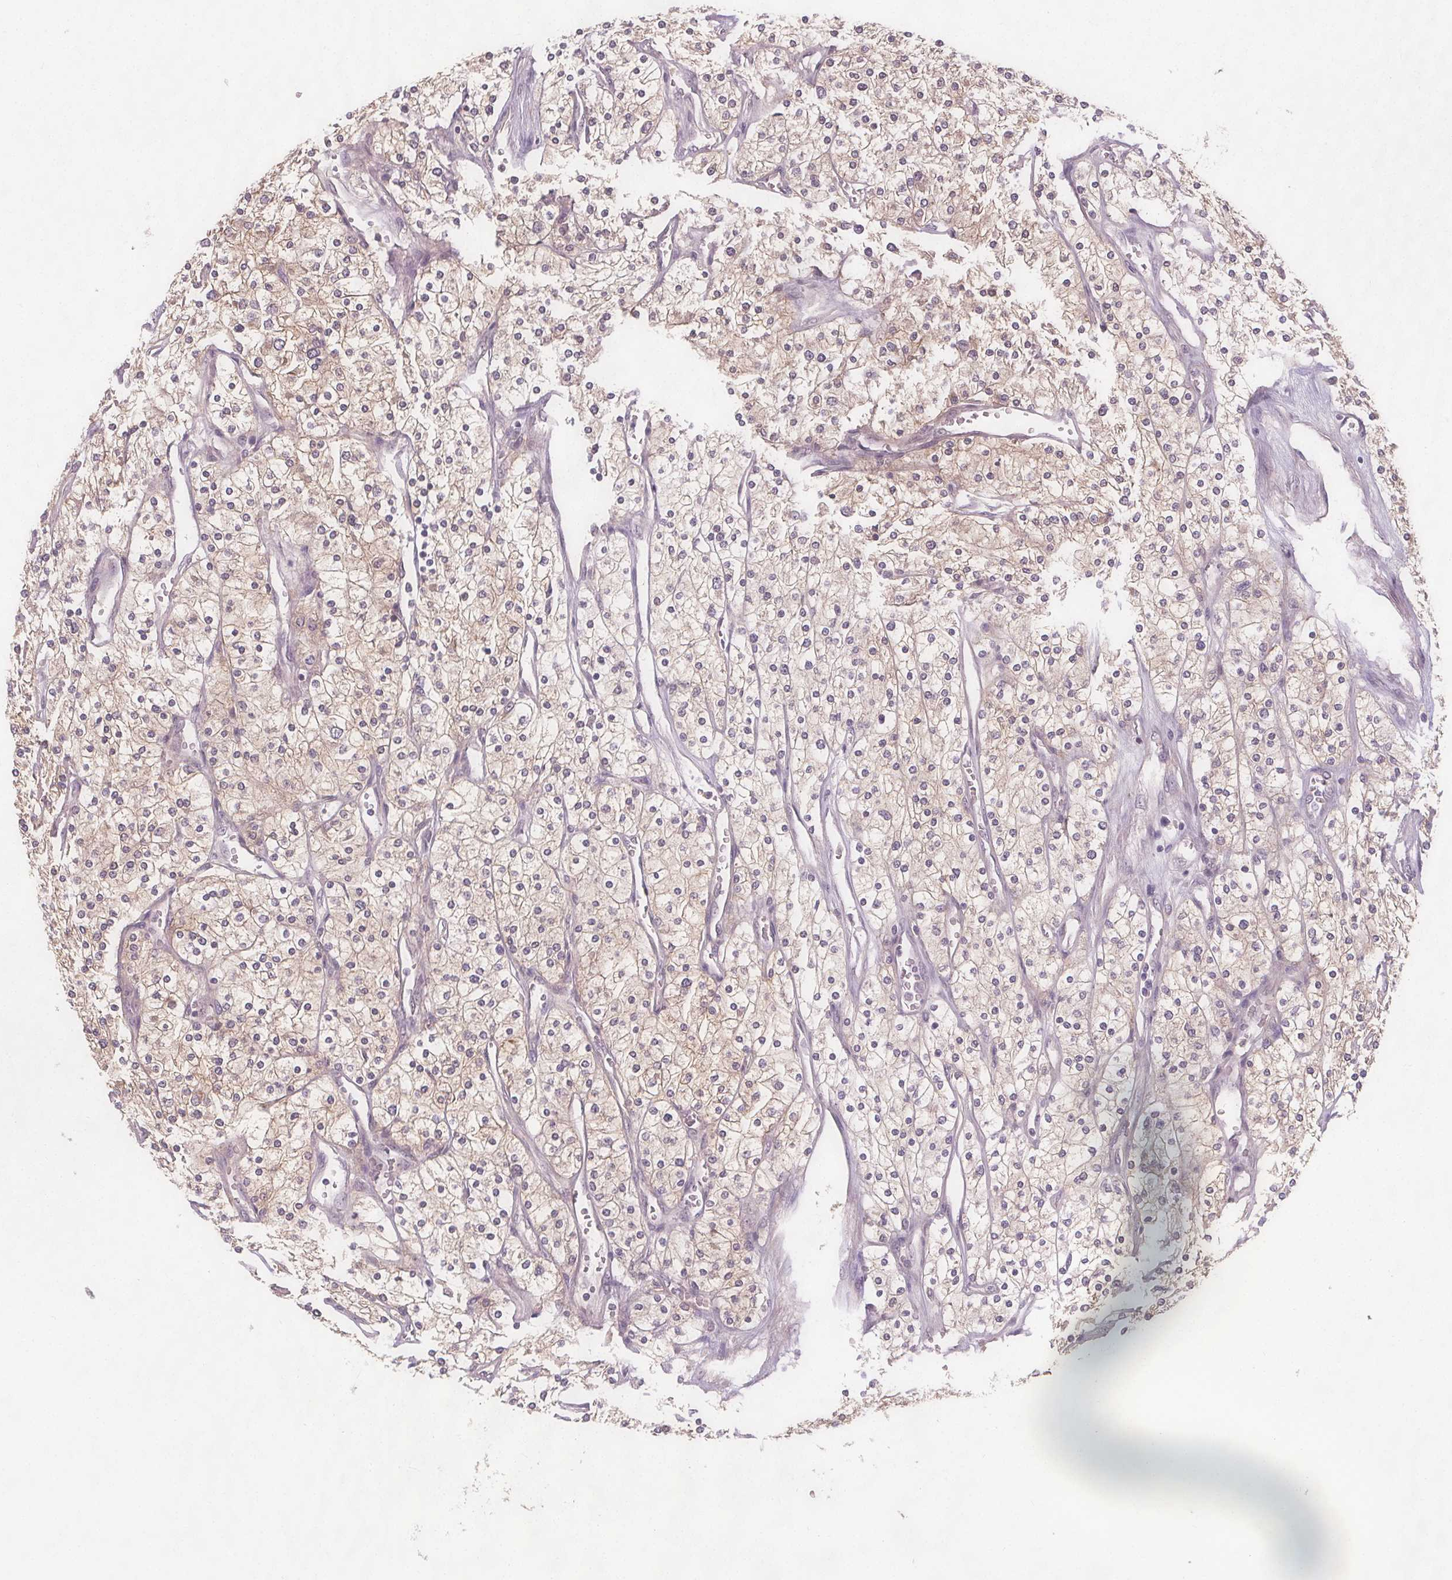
{"staining": {"intensity": "weak", "quantity": "25%-75%", "location": "cytoplasmic/membranous"}, "tissue": "renal cancer", "cell_type": "Tumor cells", "image_type": "cancer", "snomed": [{"axis": "morphology", "description": "Adenocarcinoma, NOS"}, {"axis": "topography", "description": "Kidney"}], "caption": "A photomicrograph showing weak cytoplasmic/membranous staining in about 25%-75% of tumor cells in adenocarcinoma (renal), as visualized by brown immunohistochemical staining.", "gene": "VNN1", "patient": {"sex": "male", "age": 80}}